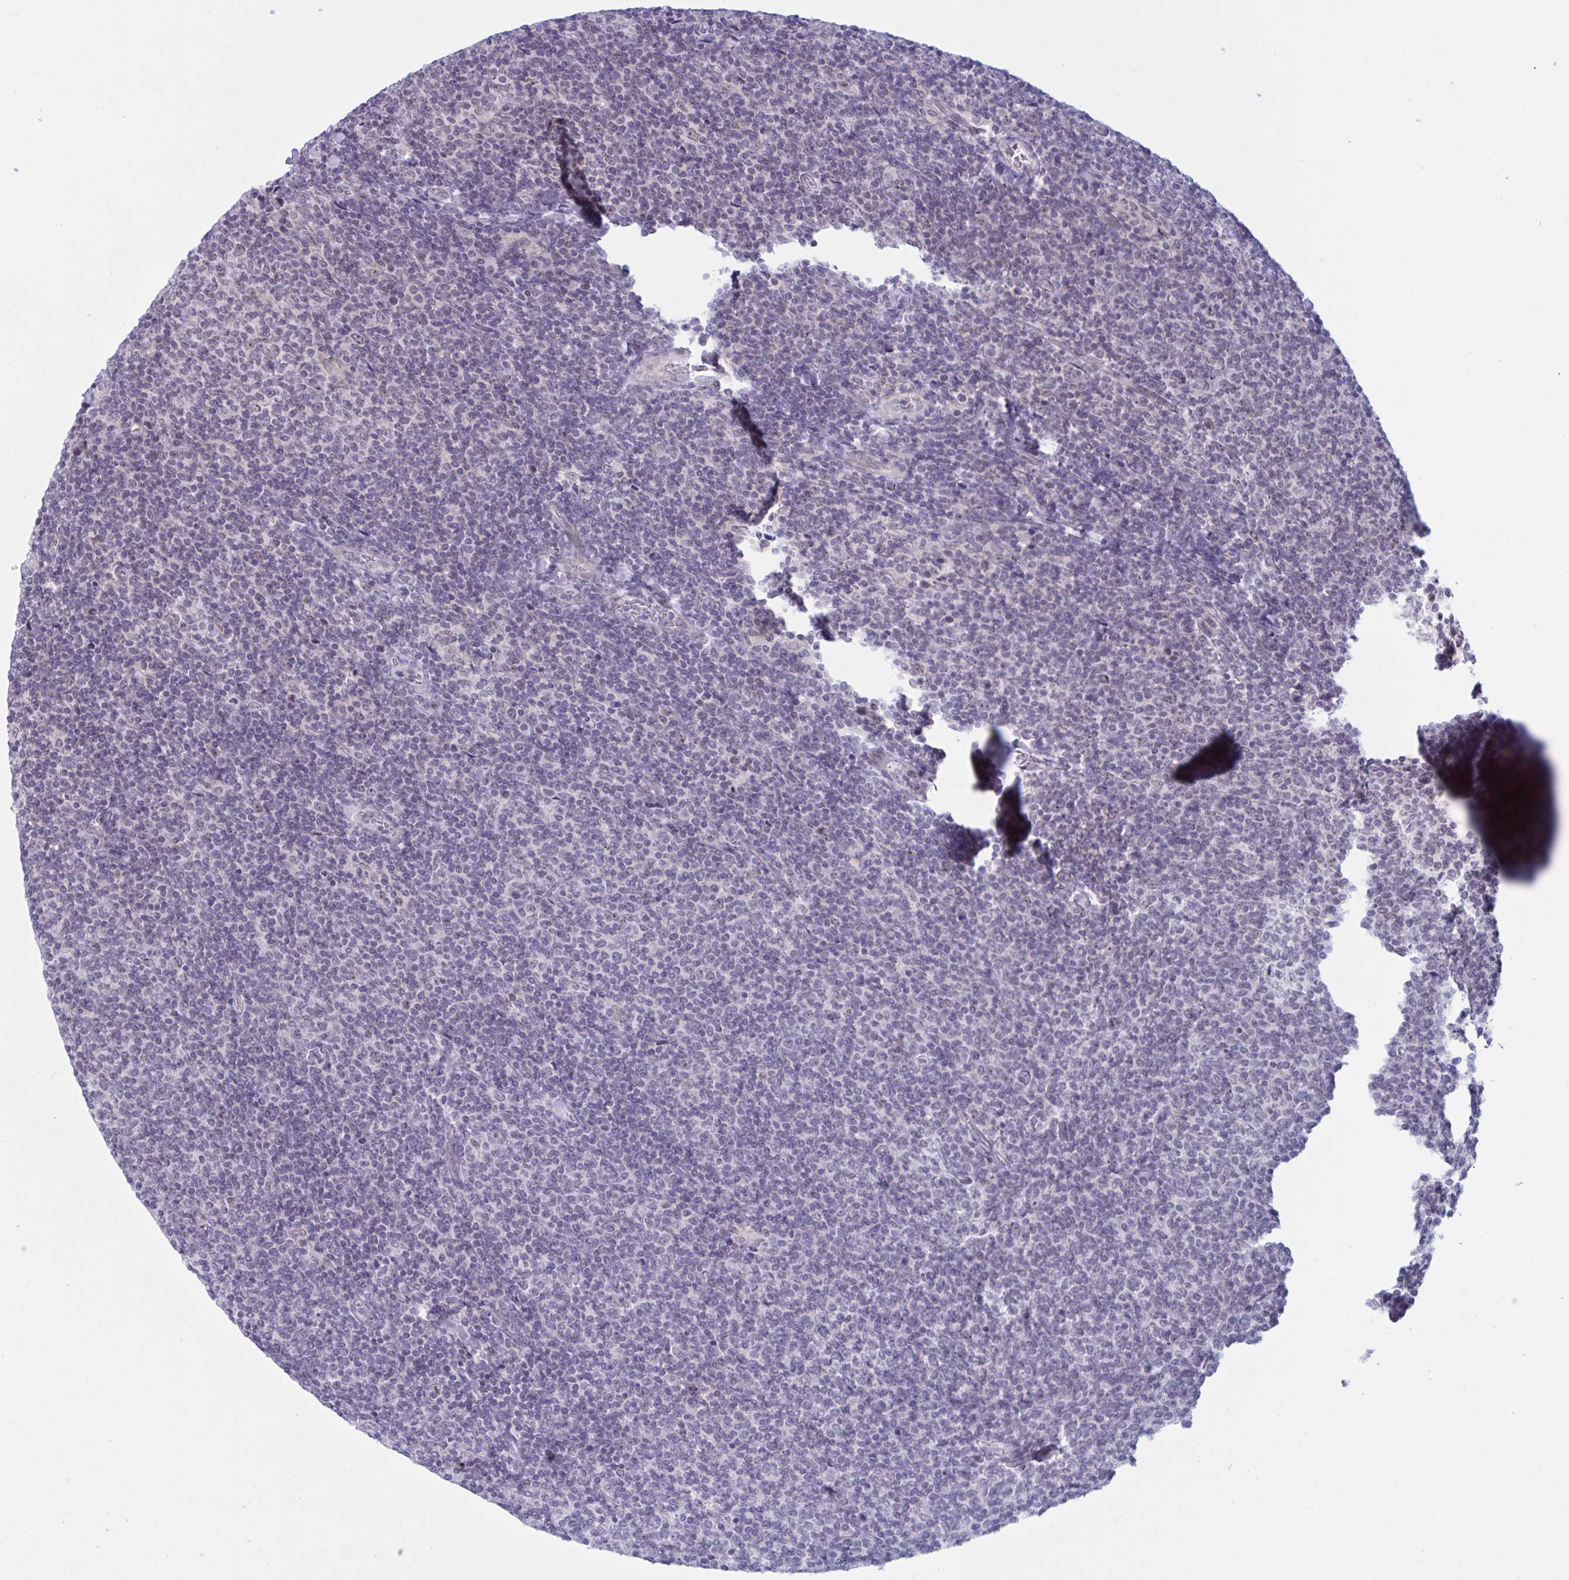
{"staining": {"intensity": "negative", "quantity": "none", "location": "none"}, "tissue": "lymphoma", "cell_type": "Tumor cells", "image_type": "cancer", "snomed": [{"axis": "morphology", "description": "Malignant lymphoma, non-Hodgkin's type, Low grade"}, {"axis": "topography", "description": "Lymph node"}], "caption": "Malignant lymphoma, non-Hodgkin's type (low-grade) stained for a protein using immunohistochemistry demonstrates no expression tumor cells.", "gene": "DOCK11", "patient": {"sex": "male", "age": 52}}